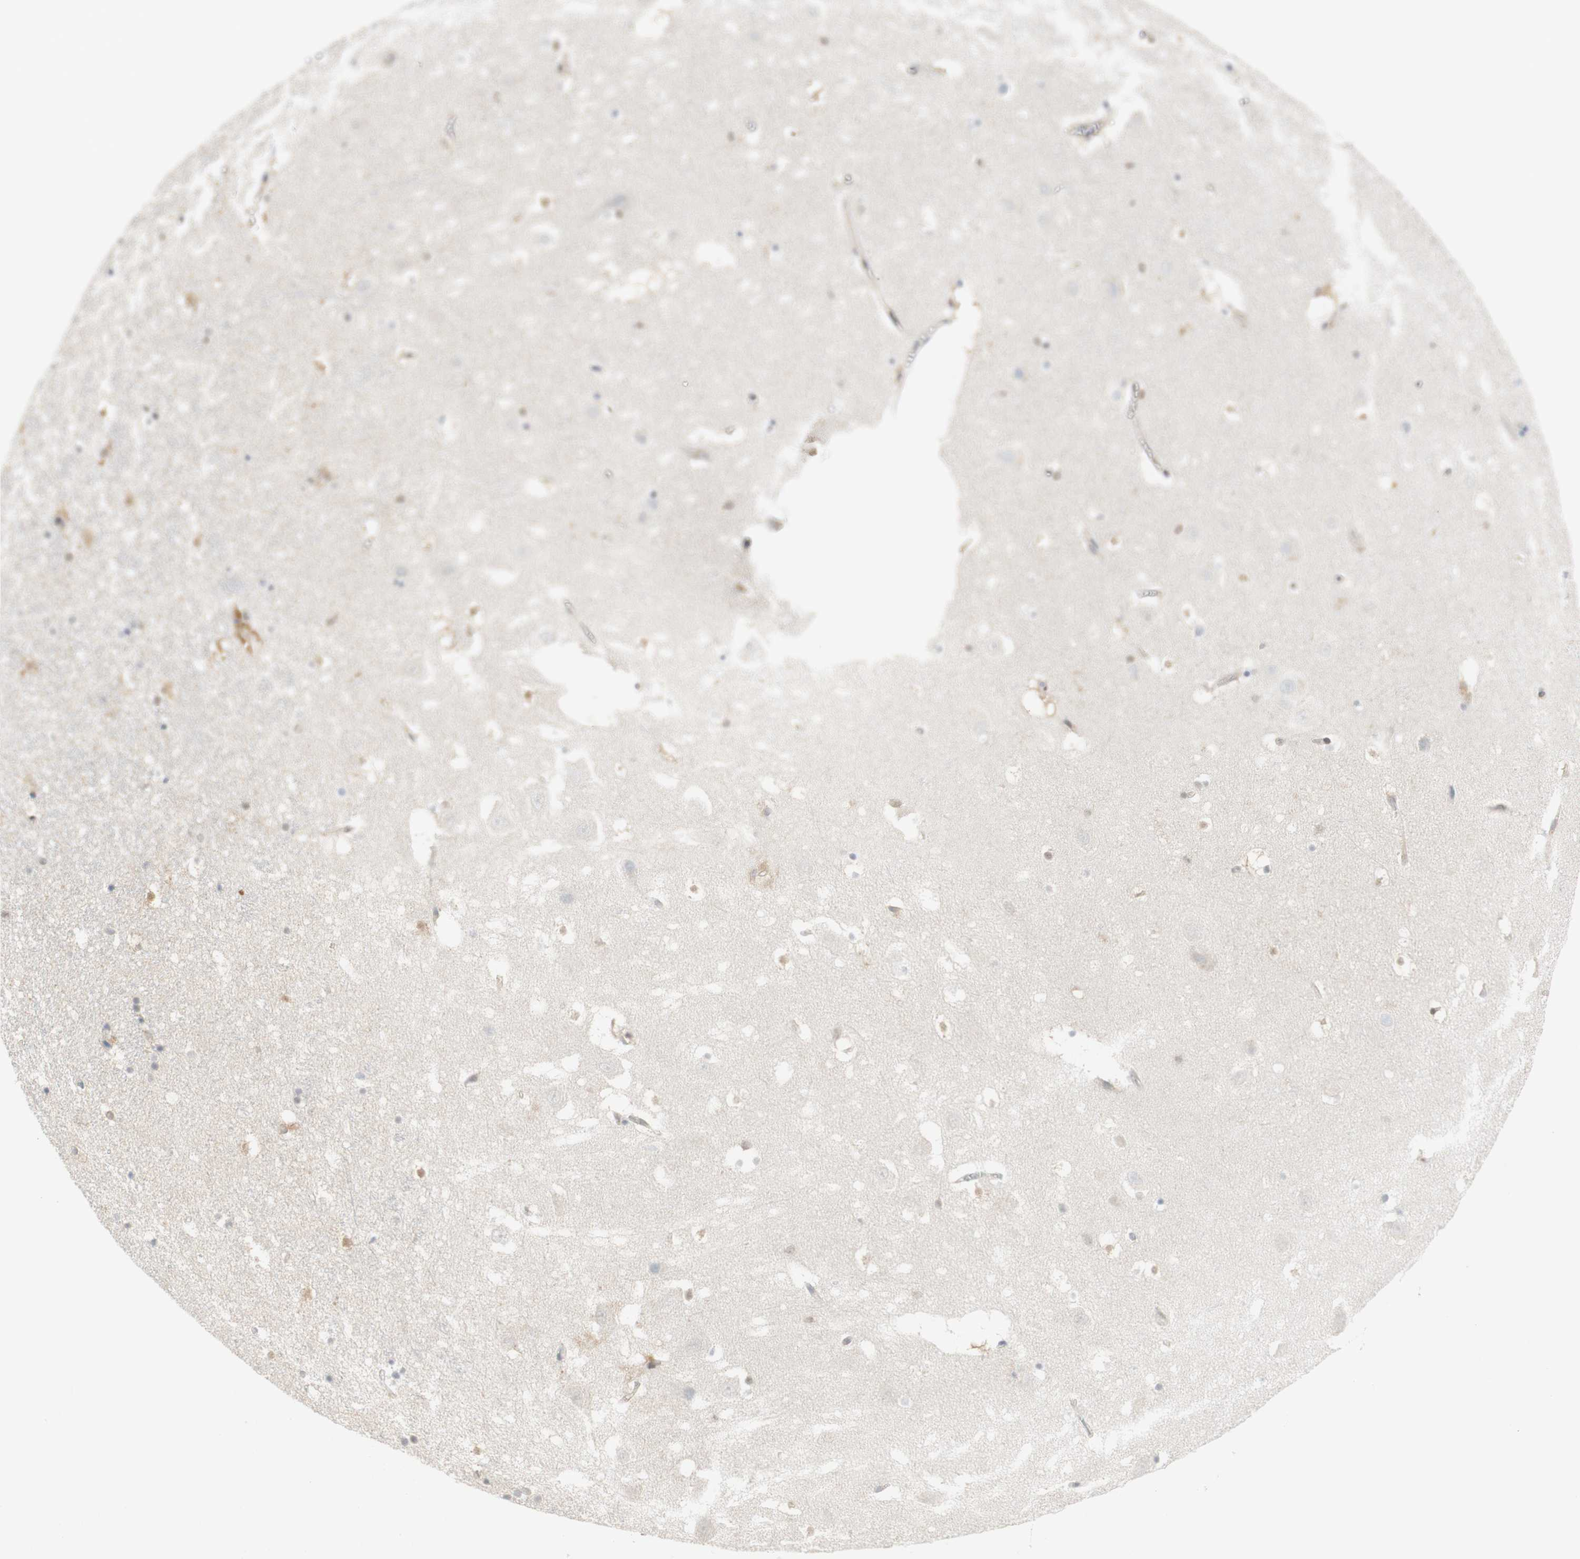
{"staining": {"intensity": "weak", "quantity": "<25%", "location": "cytoplasmic/membranous"}, "tissue": "hippocampus", "cell_type": "Glial cells", "image_type": "normal", "snomed": [{"axis": "morphology", "description": "Normal tissue, NOS"}, {"axis": "topography", "description": "Hippocampus"}], "caption": "Immunohistochemistry histopathology image of unremarkable human hippocampus stained for a protein (brown), which shows no expression in glial cells.", "gene": "SELENBP1", "patient": {"sex": "male", "age": 45}}